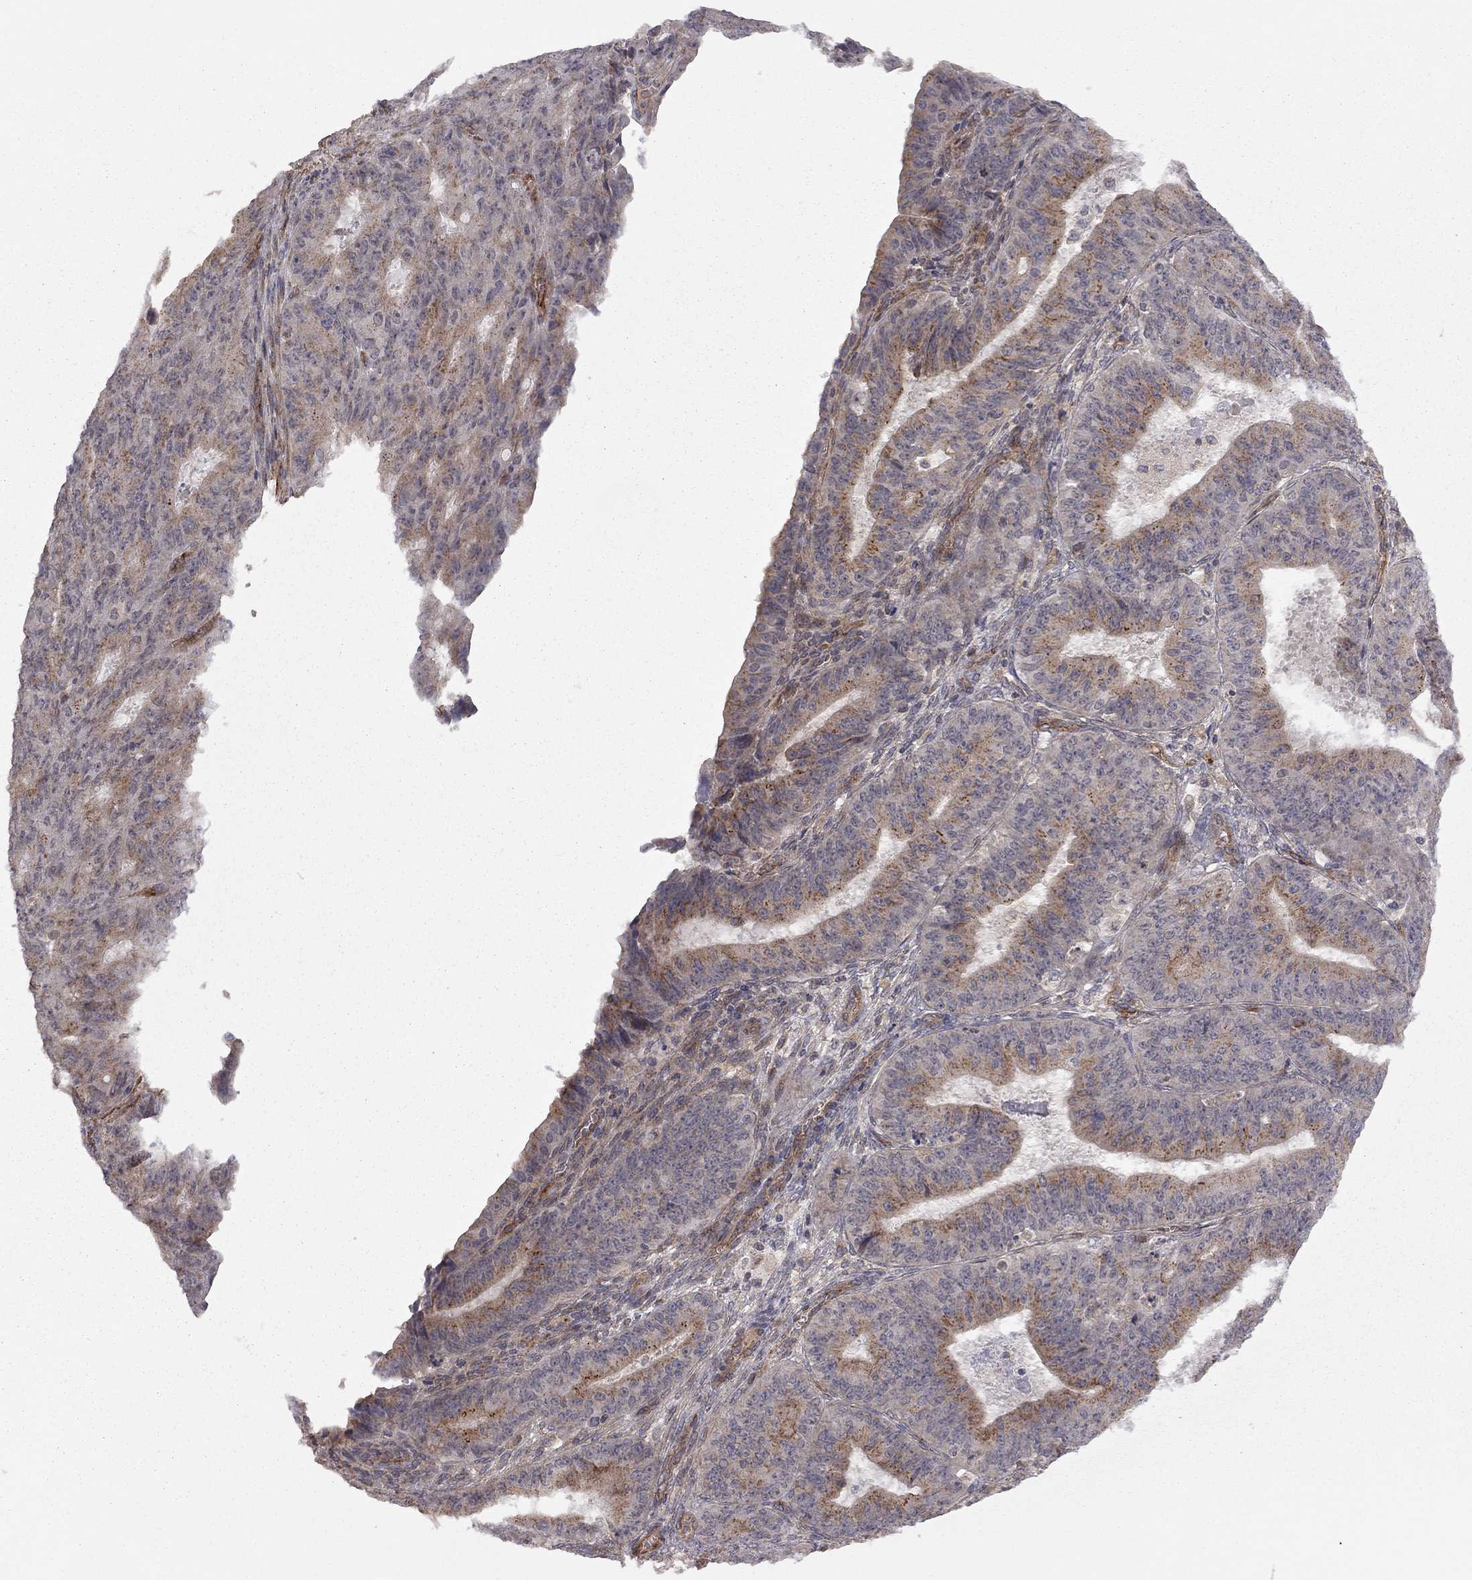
{"staining": {"intensity": "moderate", "quantity": "25%-75%", "location": "cytoplasmic/membranous"}, "tissue": "ovarian cancer", "cell_type": "Tumor cells", "image_type": "cancer", "snomed": [{"axis": "morphology", "description": "Carcinoma, endometroid"}, {"axis": "topography", "description": "Ovary"}], "caption": "A micrograph of human ovarian endometroid carcinoma stained for a protein demonstrates moderate cytoplasmic/membranous brown staining in tumor cells.", "gene": "EXOC3L2", "patient": {"sex": "female", "age": 42}}